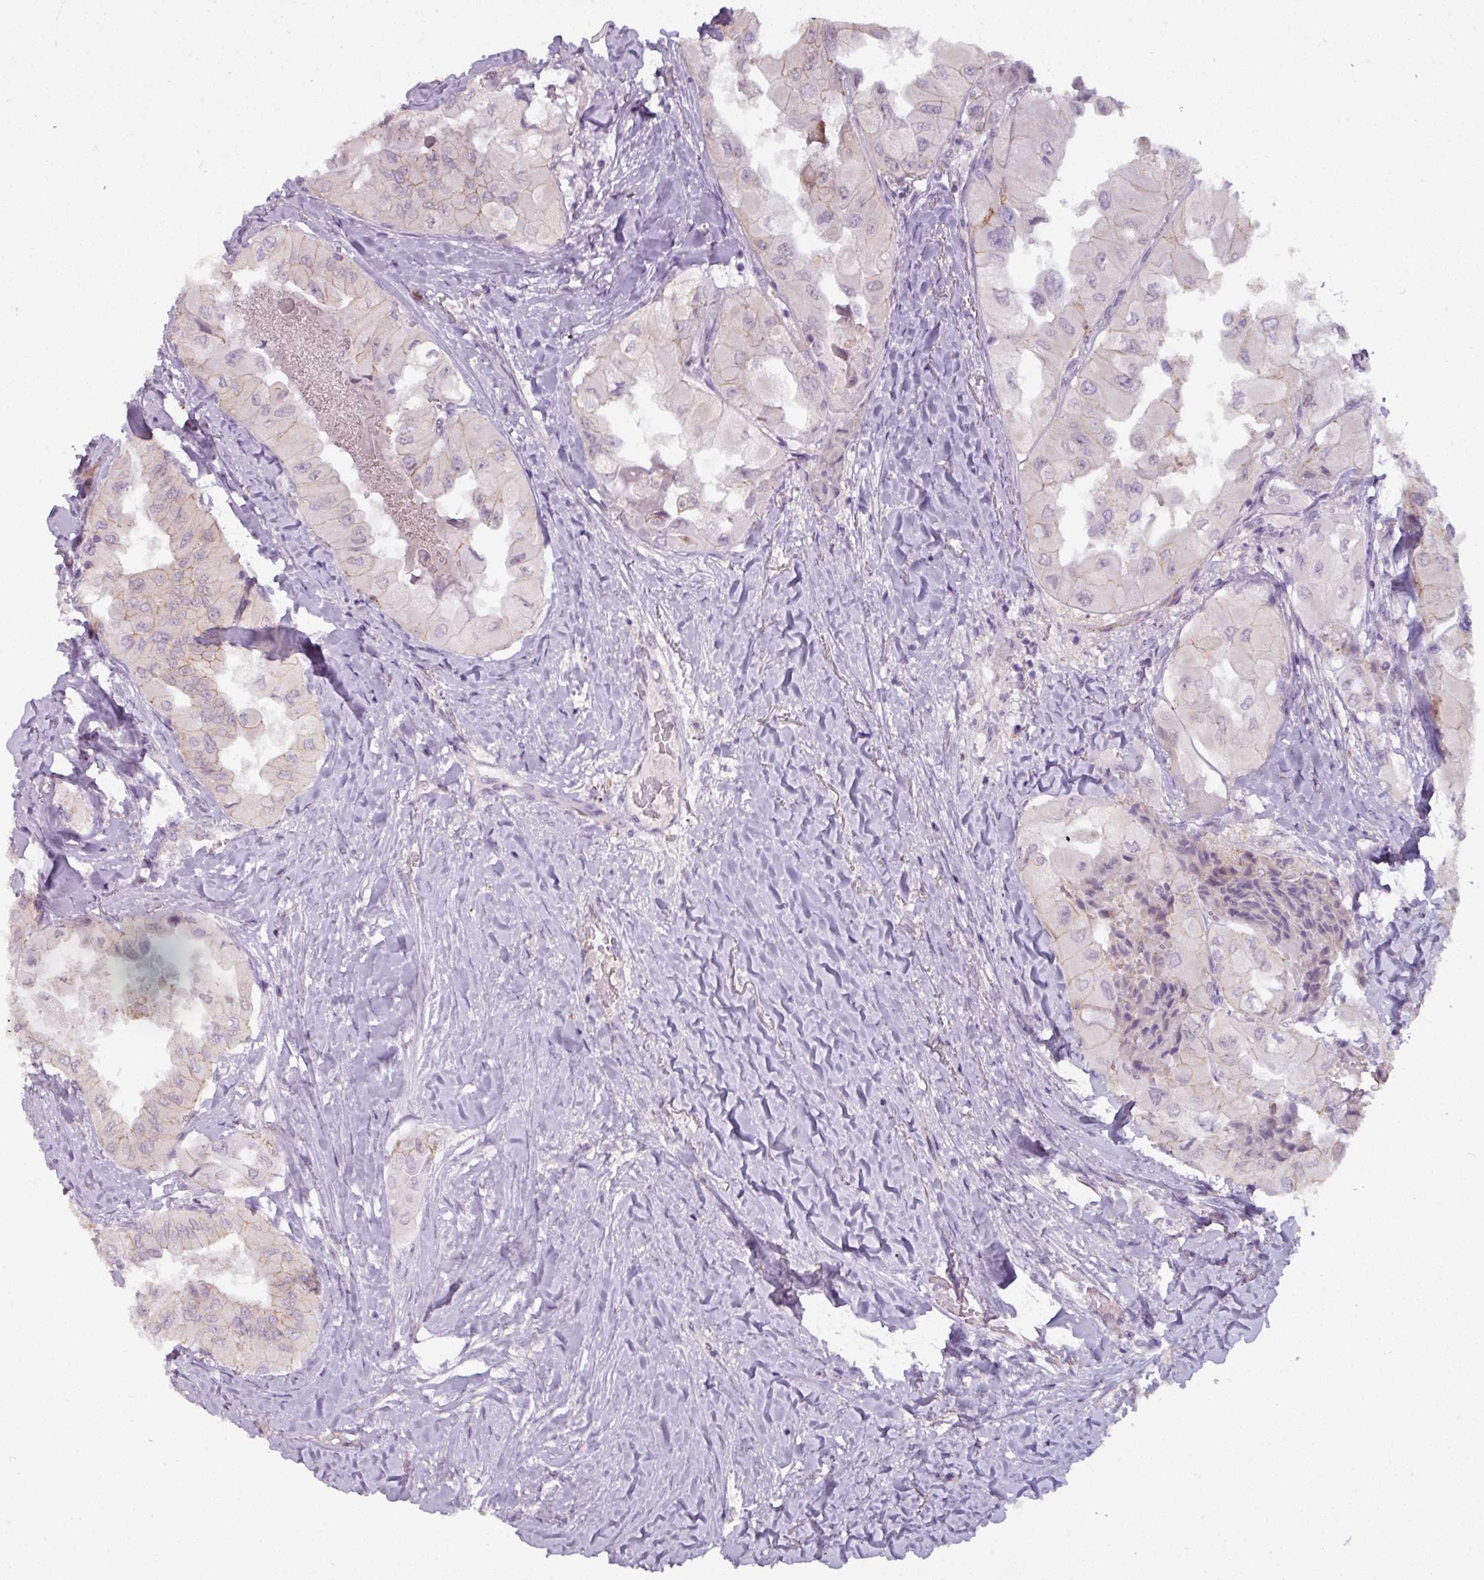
{"staining": {"intensity": "weak", "quantity": "<25%", "location": "cytoplasmic/membranous"}, "tissue": "thyroid cancer", "cell_type": "Tumor cells", "image_type": "cancer", "snomed": [{"axis": "morphology", "description": "Normal tissue, NOS"}, {"axis": "morphology", "description": "Papillary adenocarcinoma, NOS"}, {"axis": "topography", "description": "Thyroid gland"}], "caption": "This is an IHC image of human thyroid cancer. There is no positivity in tumor cells.", "gene": "PNMA6A", "patient": {"sex": "female", "age": 59}}